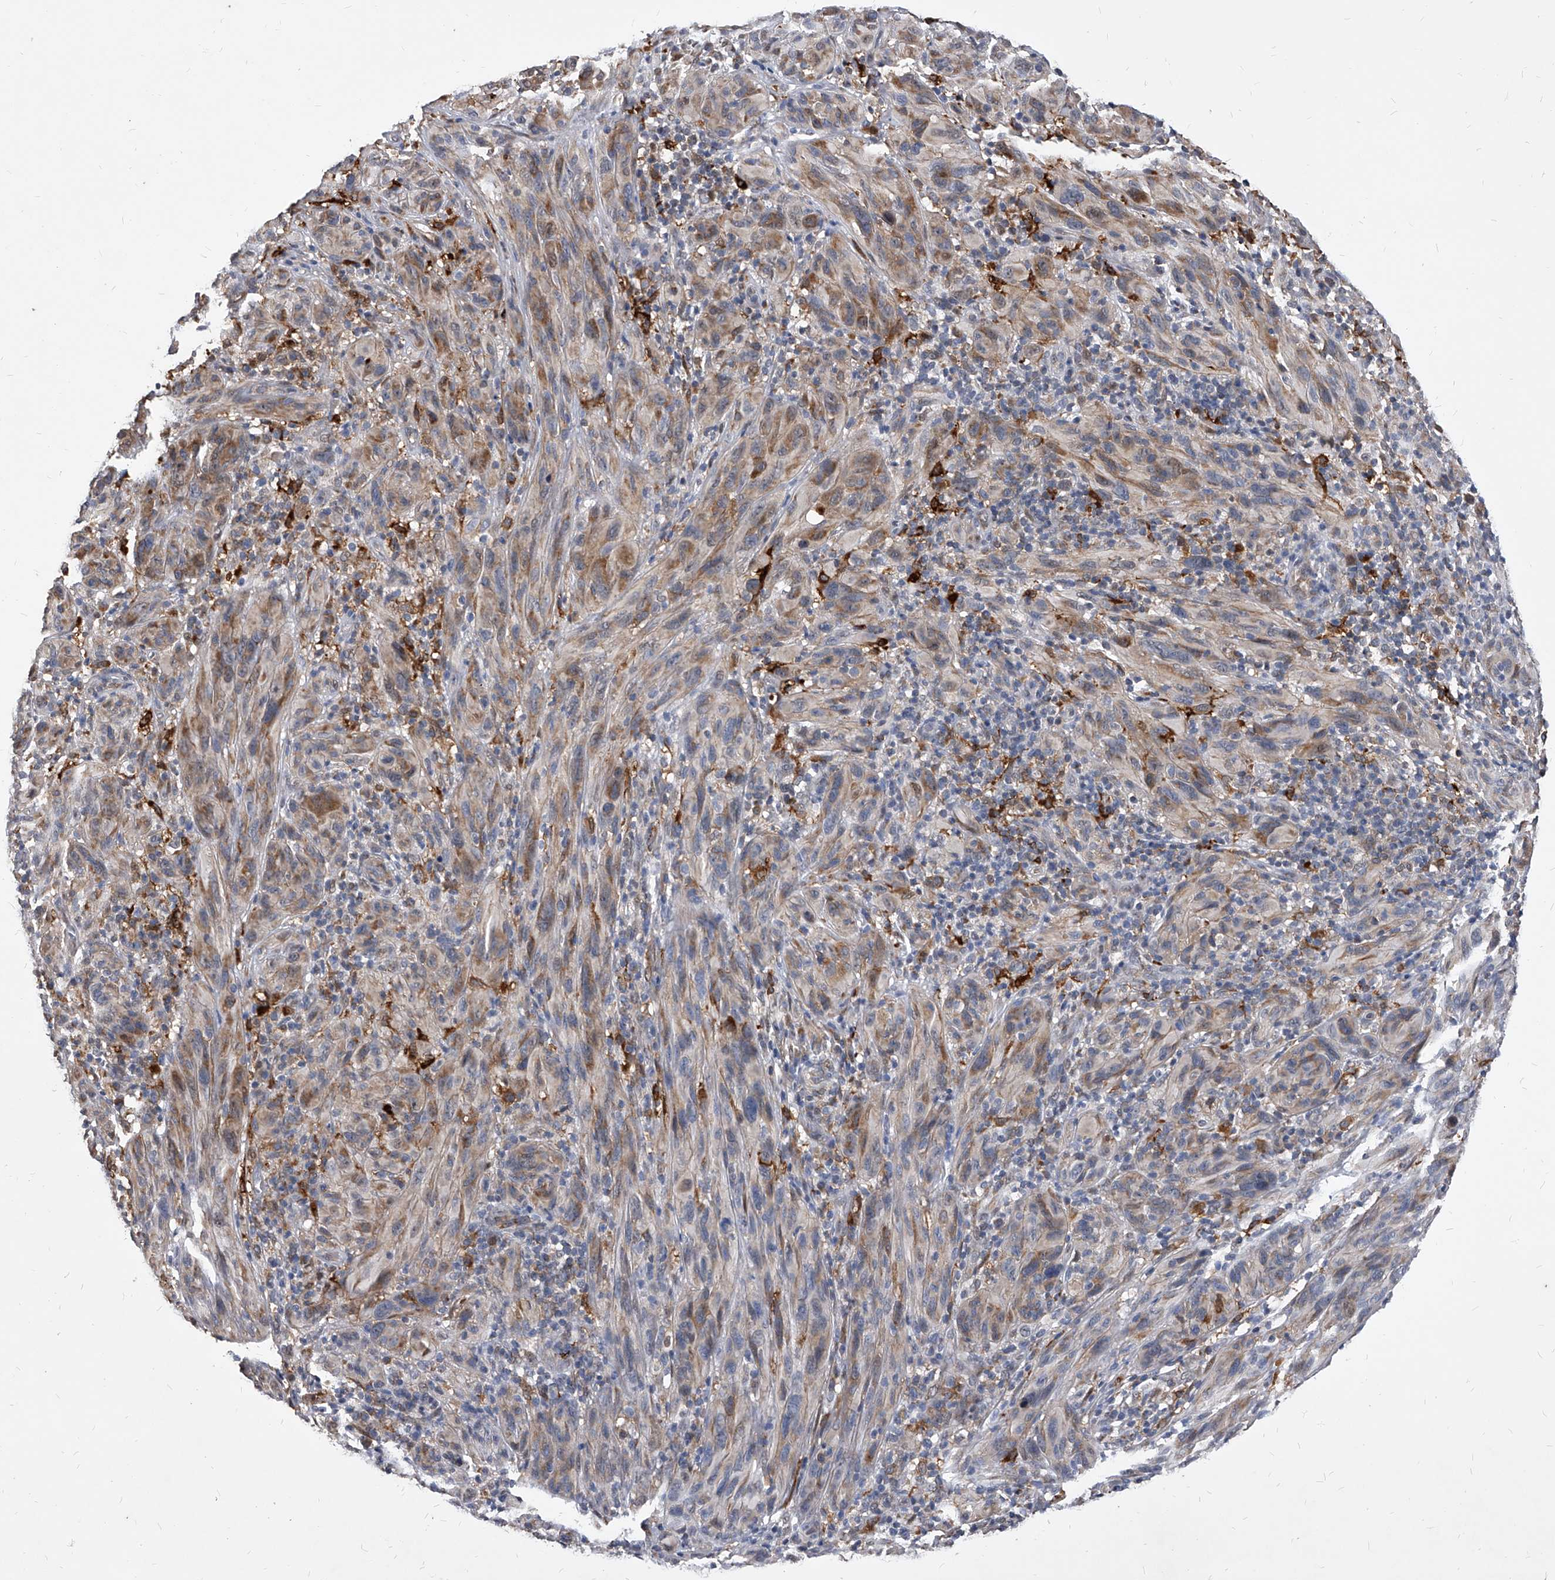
{"staining": {"intensity": "weak", "quantity": "25%-75%", "location": "cytoplasmic/membranous"}, "tissue": "melanoma", "cell_type": "Tumor cells", "image_type": "cancer", "snomed": [{"axis": "morphology", "description": "Malignant melanoma, NOS"}, {"axis": "topography", "description": "Skin of head"}], "caption": "Malignant melanoma was stained to show a protein in brown. There is low levels of weak cytoplasmic/membranous positivity in approximately 25%-75% of tumor cells.", "gene": "SOBP", "patient": {"sex": "male", "age": 96}}